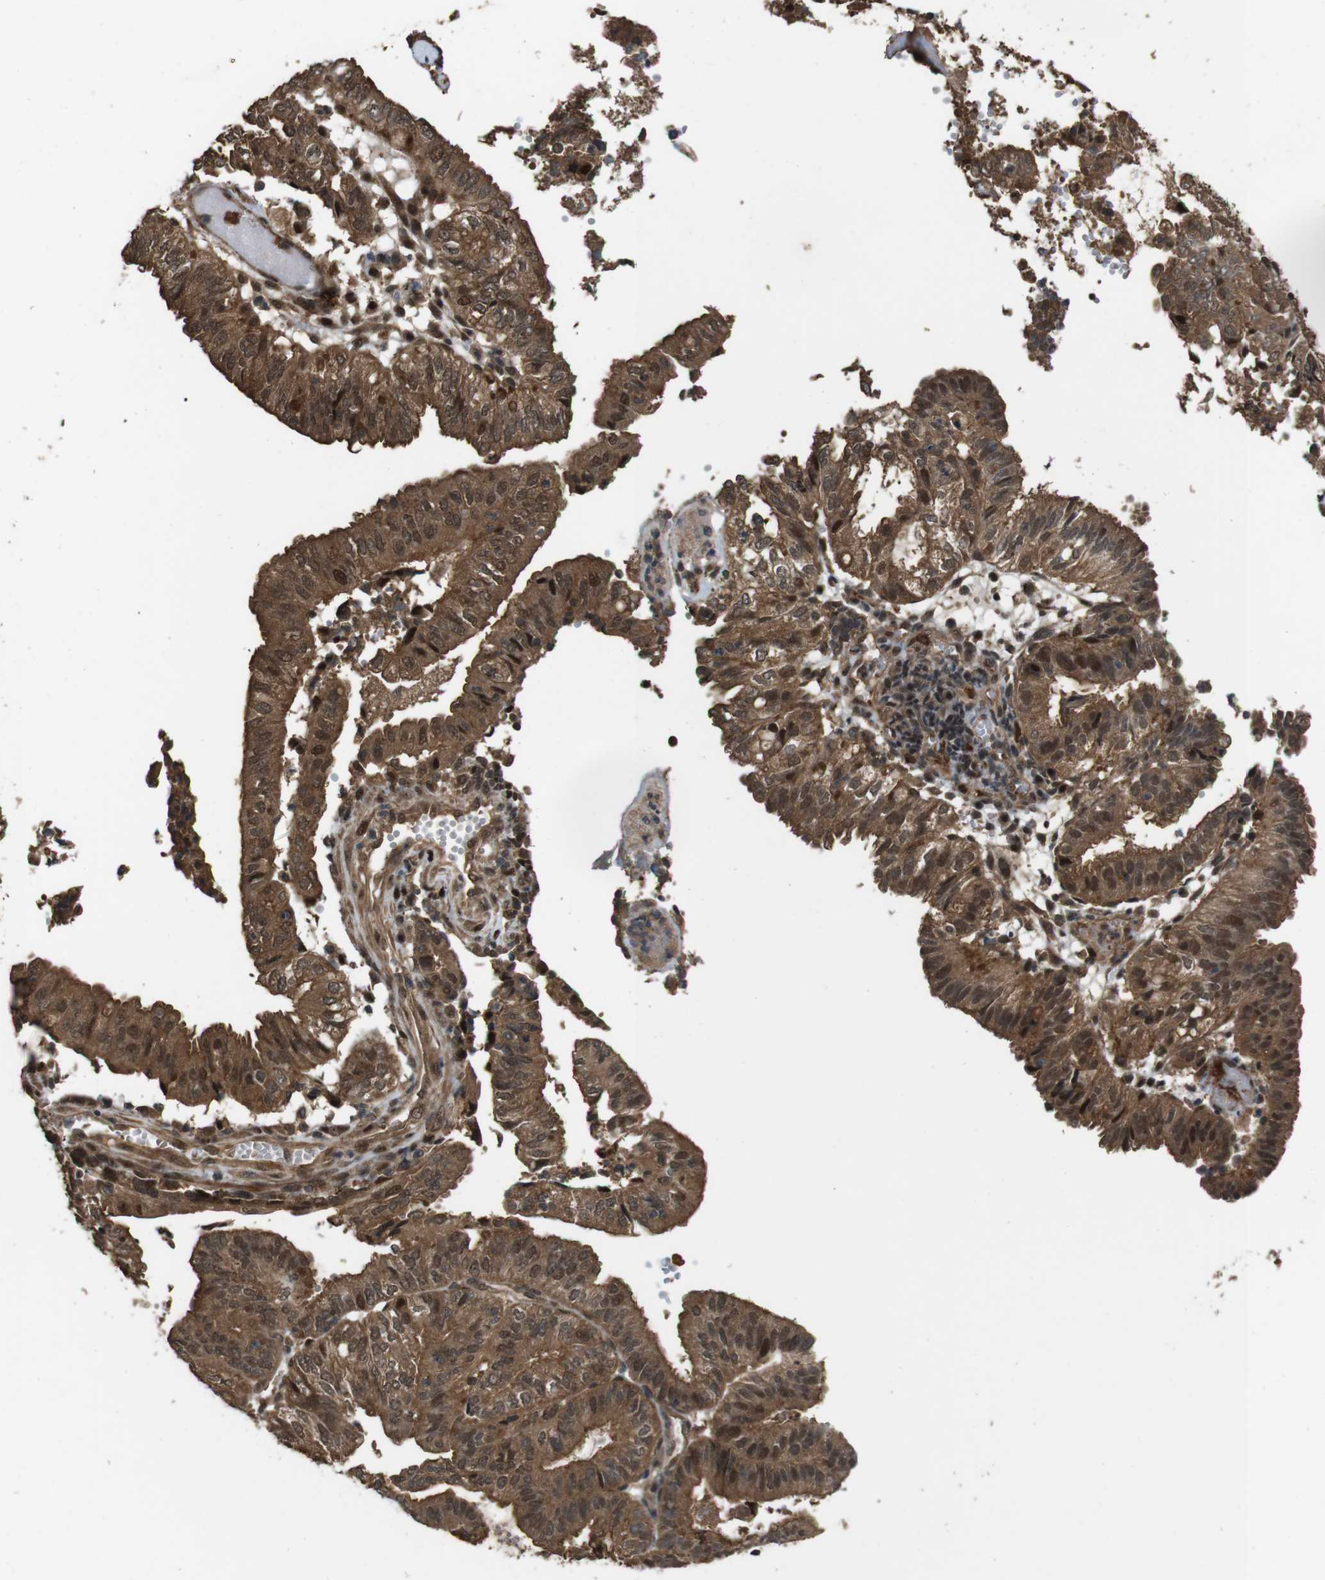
{"staining": {"intensity": "strong", "quantity": ">75%", "location": "cytoplasmic/membranous,nuclear"}, "tissue": "endometrial cancer", "cell_type": "Tumor cells", "image_type": "cancer", "snomed": [{"axis": "morphology", "description": "Adenocarcinoma, NOS"}, {"axis": "topography", "description": "Uterus"}], "caption": "Immunohistochemical staining of endometrial cancer (adenocarcinoma) demonstrates strong cytoplasmic/membranous and nuclear protein expression in about >75% of tumor cells.", "gene": "CDC34", "patient": {"sex": "female", "age": 60}}